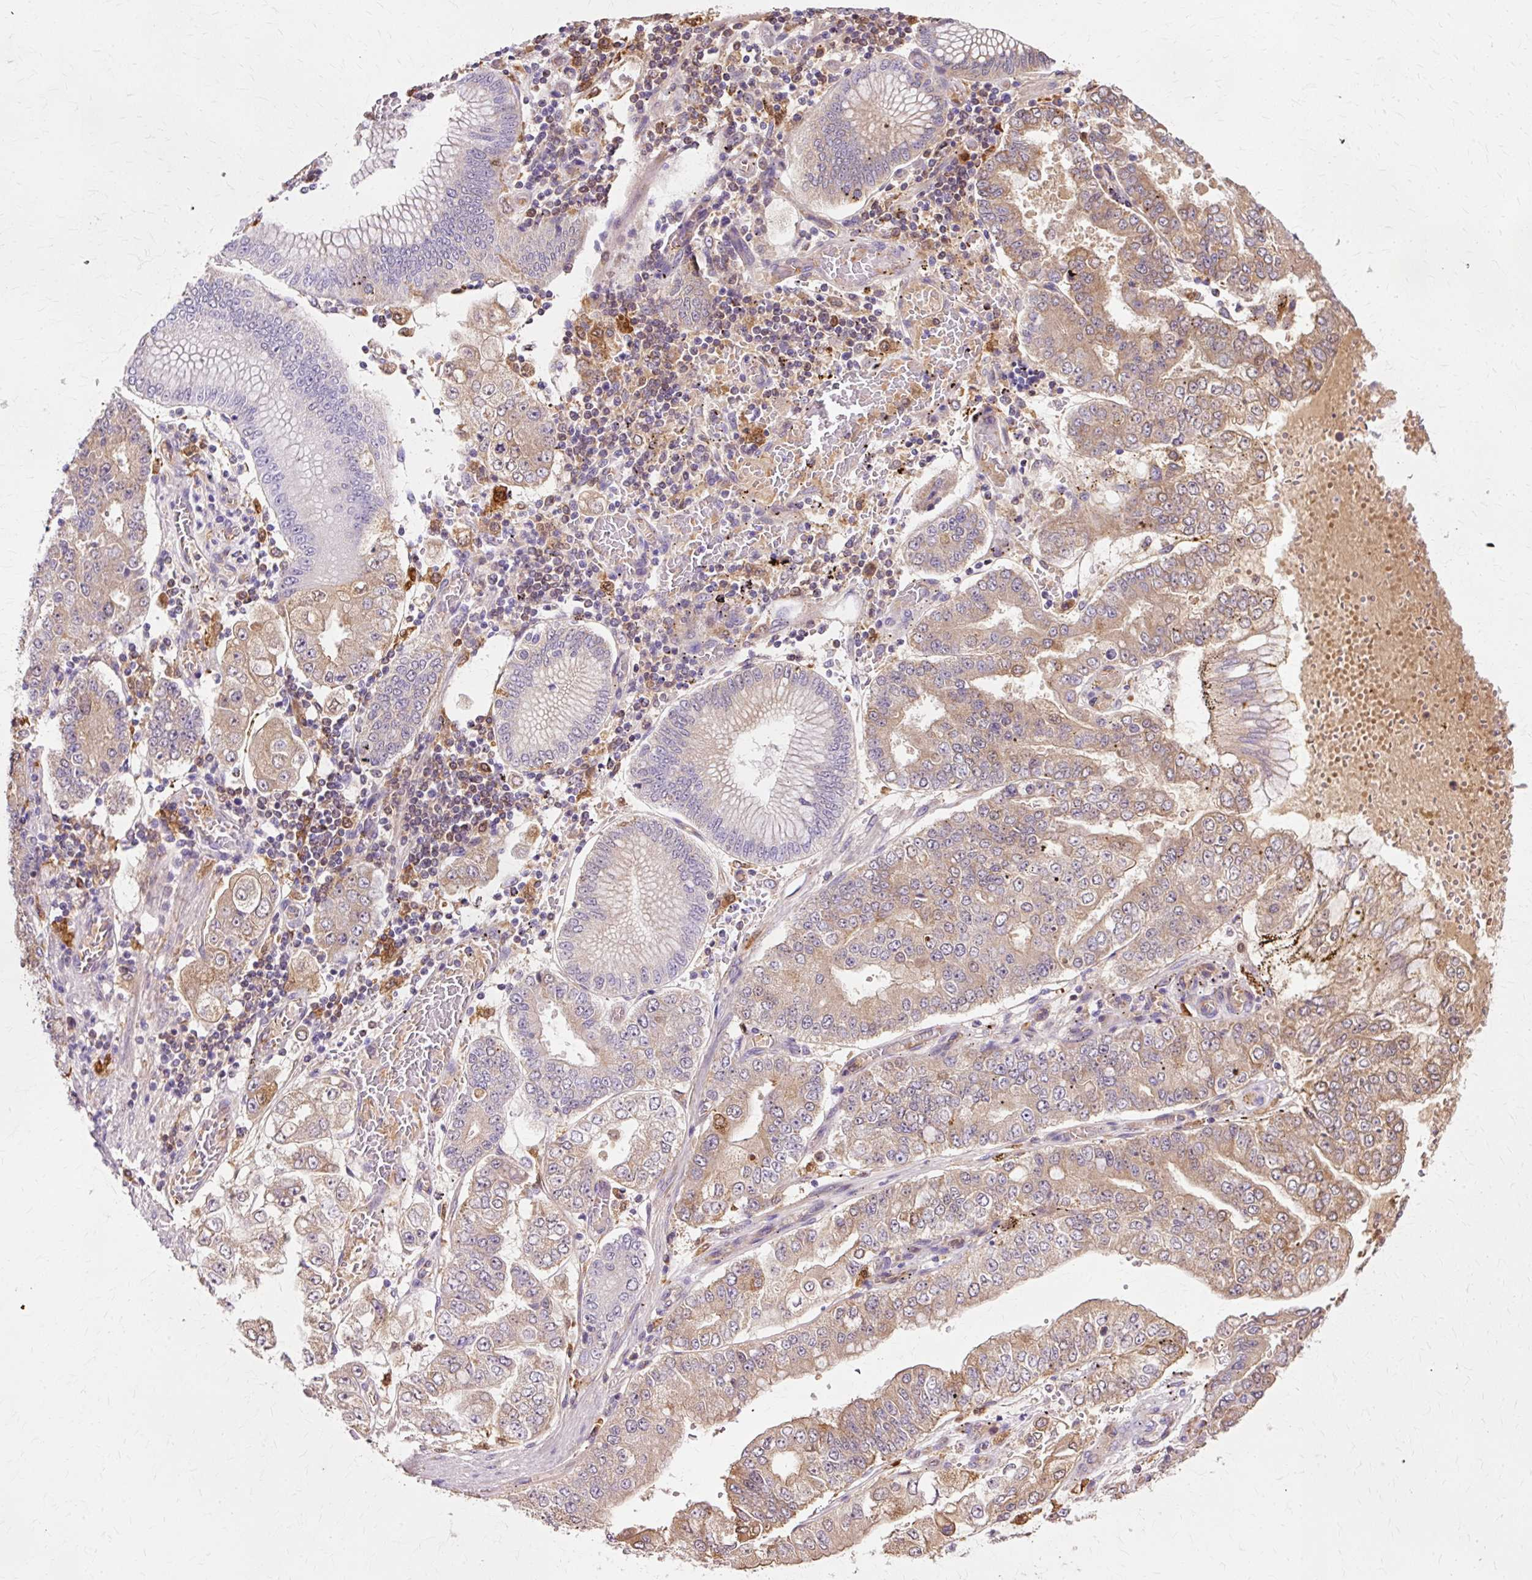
{"staining": {"intensity": "moderate", "quantity": ">75%", "location": "cytoplasmic/membranous"}, "tissue": "stomach cancer", "cell_type": "Tumor cells", "image_type": "cancer", "snomed": [{"axis": "morphology", "description": "Adenocarcinoma, NOS"}, {"axis": "topography", "description": "Stomach"}], "caption": "Approximately >75% of tumor cells in stomach cancer (adenocarcinoma) reveal moderate cytoplasmic/membranous protein expression as visualized by brown immunohistochemical staining.", "gene": "GPX1", "patient": {"sex": "male", "age": 76}}